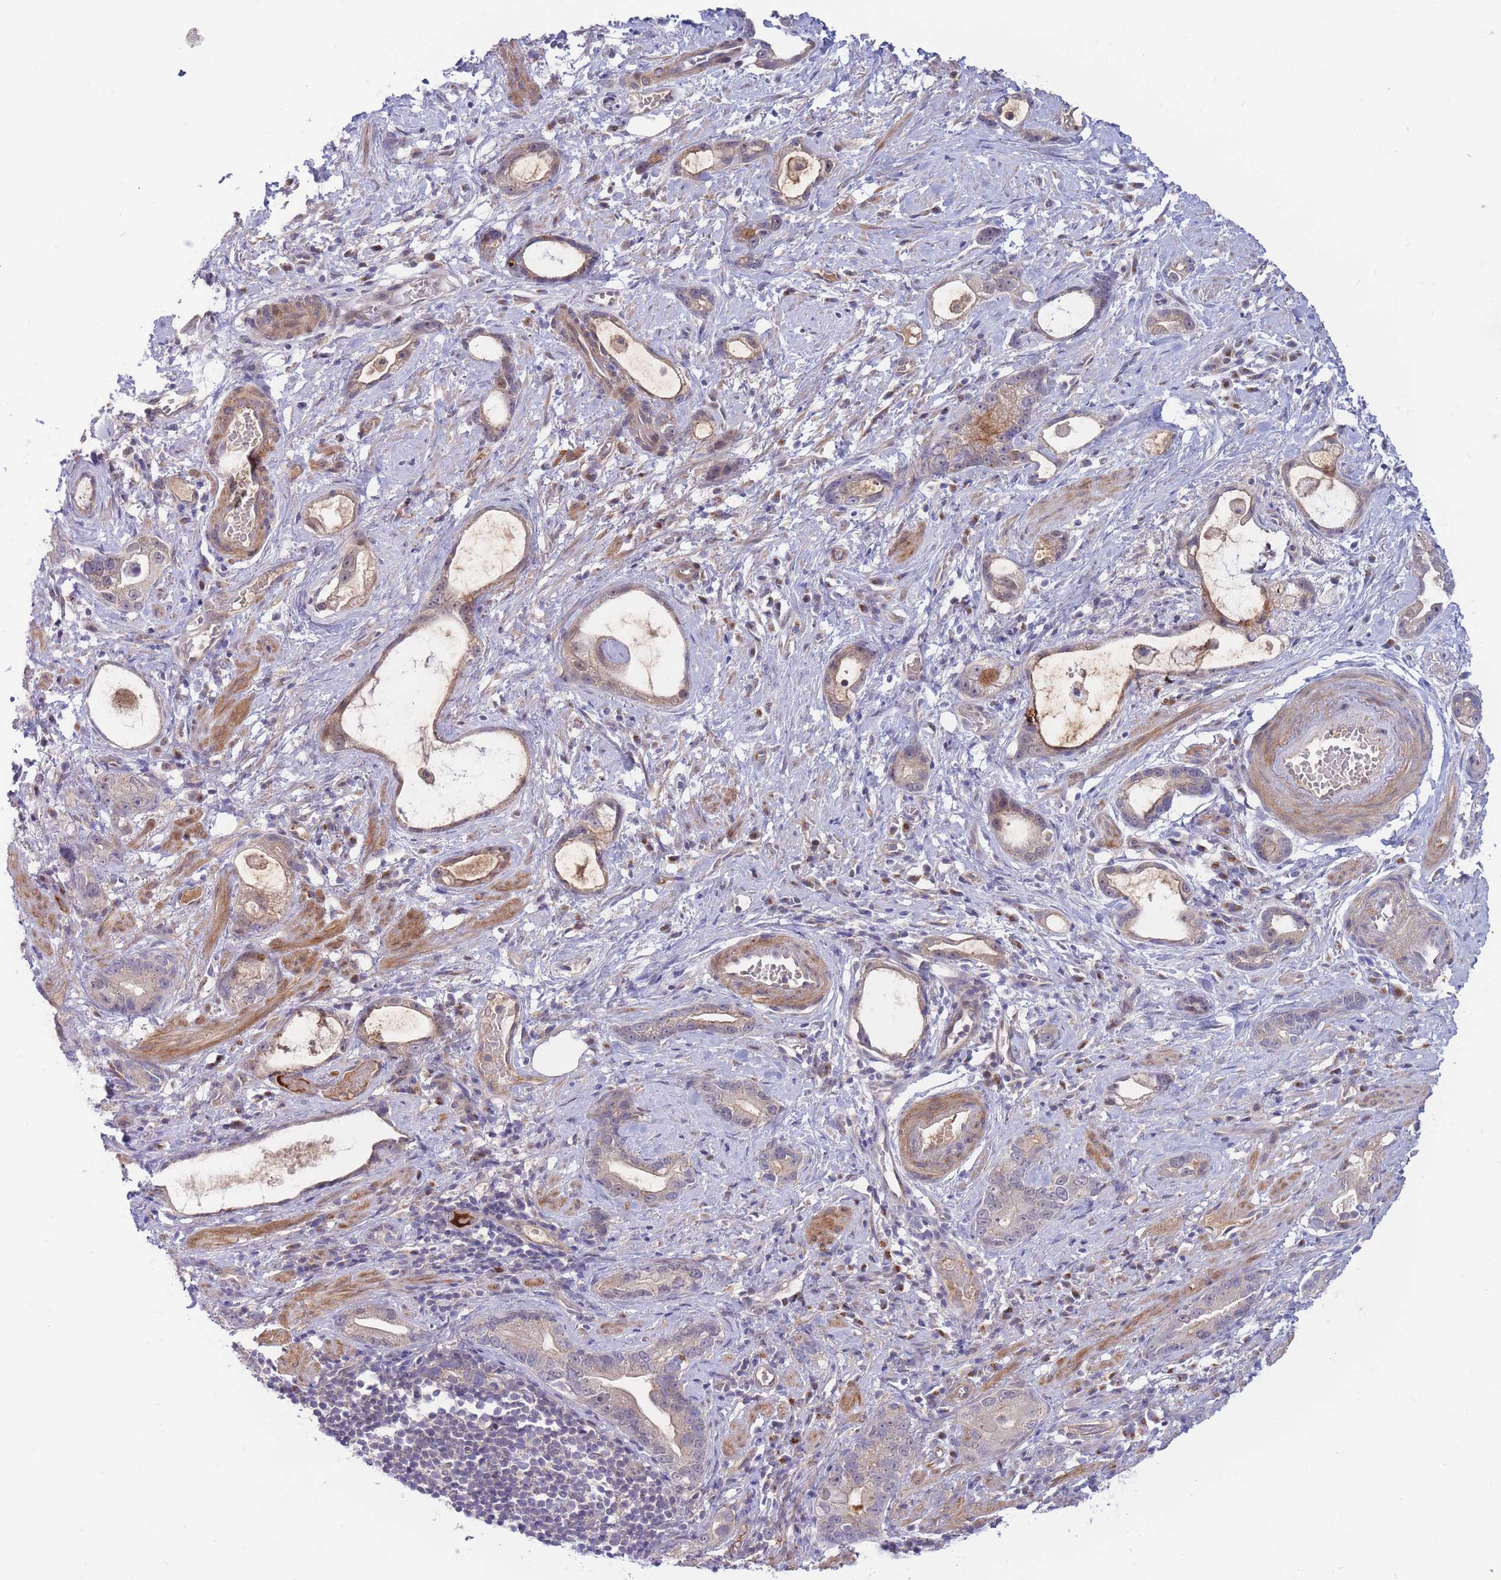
{"staining": {"intensity": "negative", "quantity": "none", "location": "none"}, "tissue": "stomach cancer", "cell_type": "Tumor cells", "image_type": "cancer", "snomed": [{"axis": "morphology", "description": "Adenocarcinoma, NOS"}, {"axis": "topography", "description": "Stomach"}], "caption": "A micrograph of human adenocarcinoma (stomach) is negative for staining in tumor cells.", "gene": "APOL4", "patient": {"sex": "male", "age": 55}}